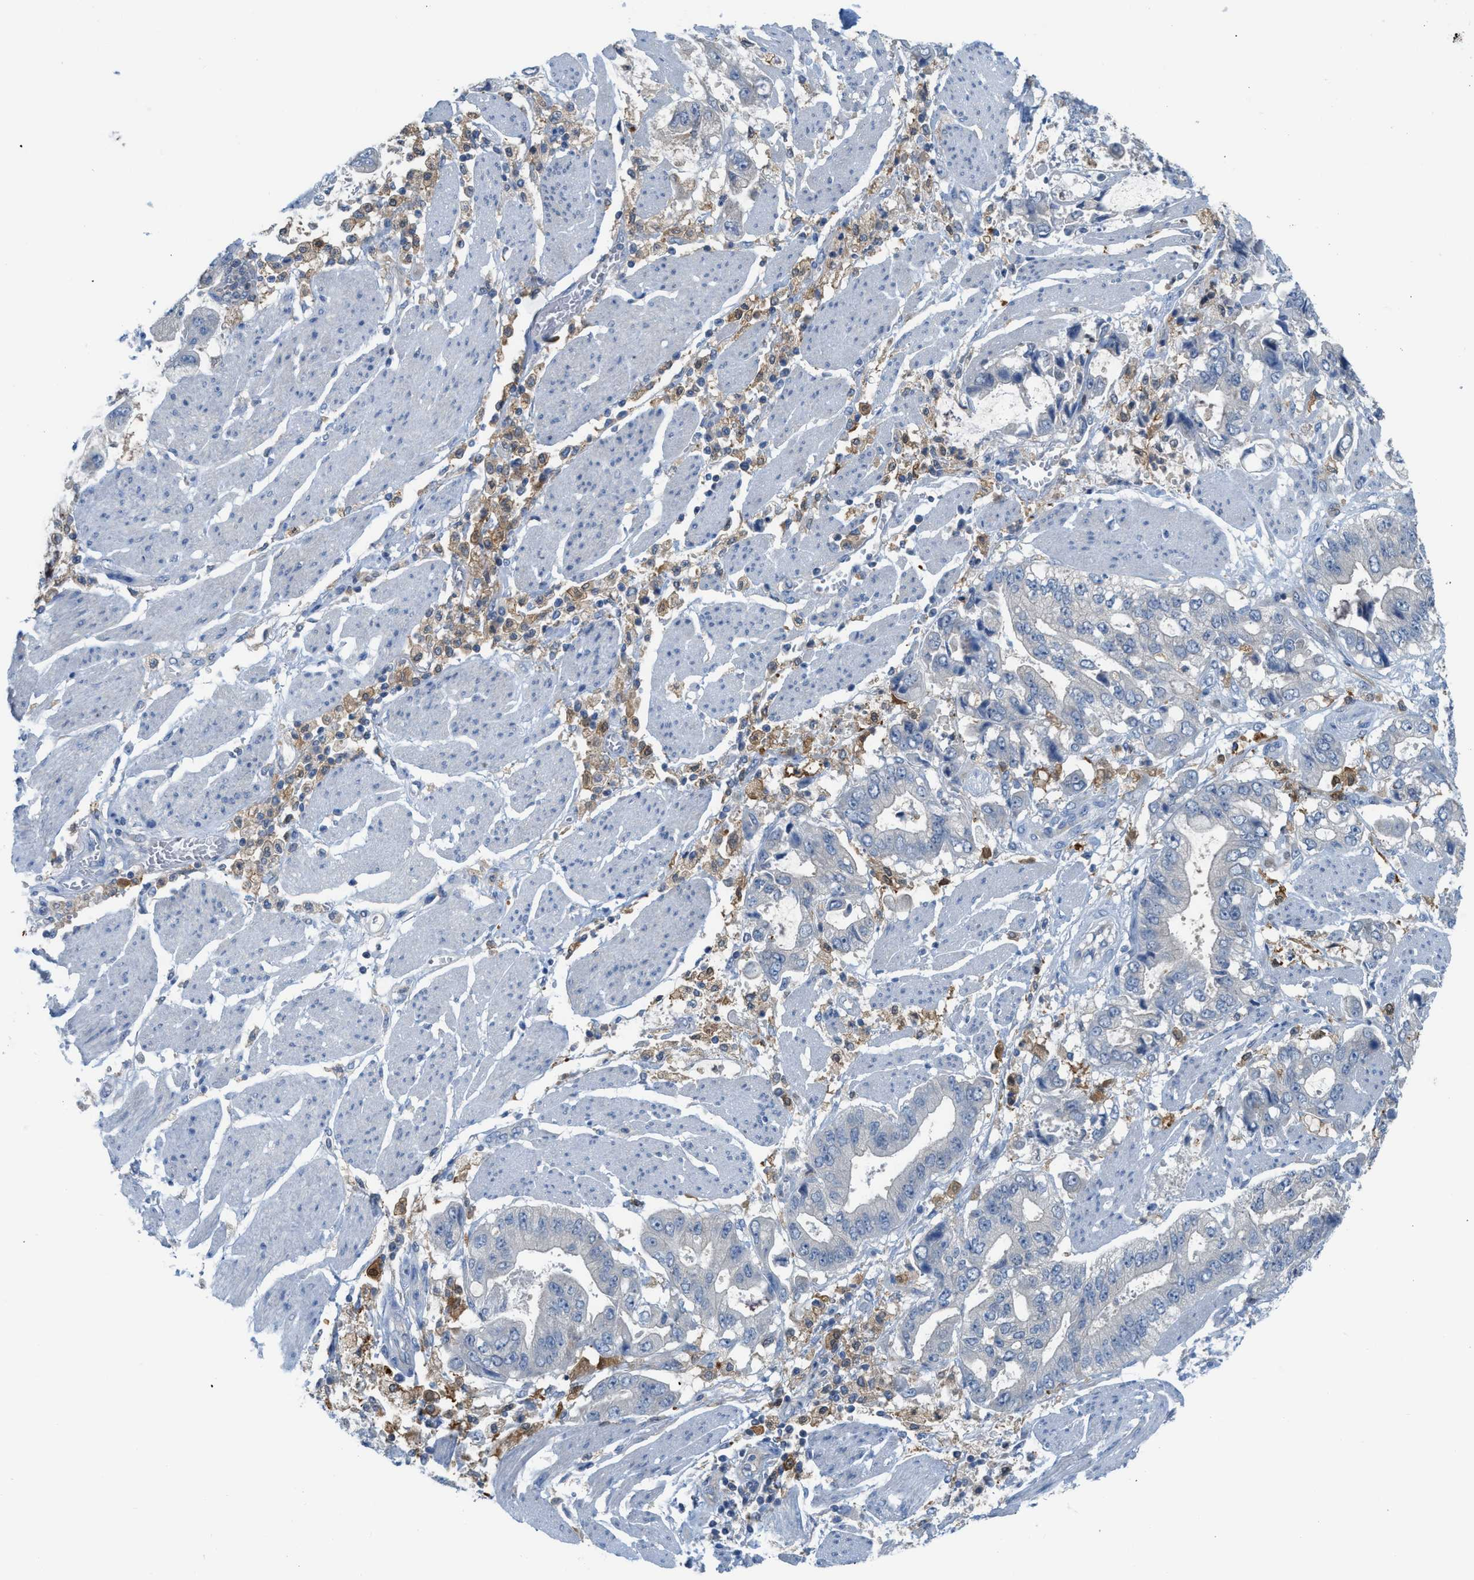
{"staining": {"intensity": "negative", "quantity": "none", "location": "none"}, "tissue": "stomach cancer", "cell_type": "Tumor cells", "image_type": "cancer", "snomed": [{"axis": "morphology", "description": "Normal tissue, NOS"}, {"axis": "morphology", "description": "Adenocarcinoma, NOS"}, {"axis": "topography", "description": "Stomach"}], "caption": "Tumor cells show no significant protein expression in stomach cancer (adenocarcinoma). The staining was performed using DAB (3,3'-diaminobenzidine) to visualize the protein expression in brown, while the nuclei were stained in blue with hematoxylin (Magnification: 20x).", "gene": "CSTB", "patient": {"sex": "male", "age": 62}}